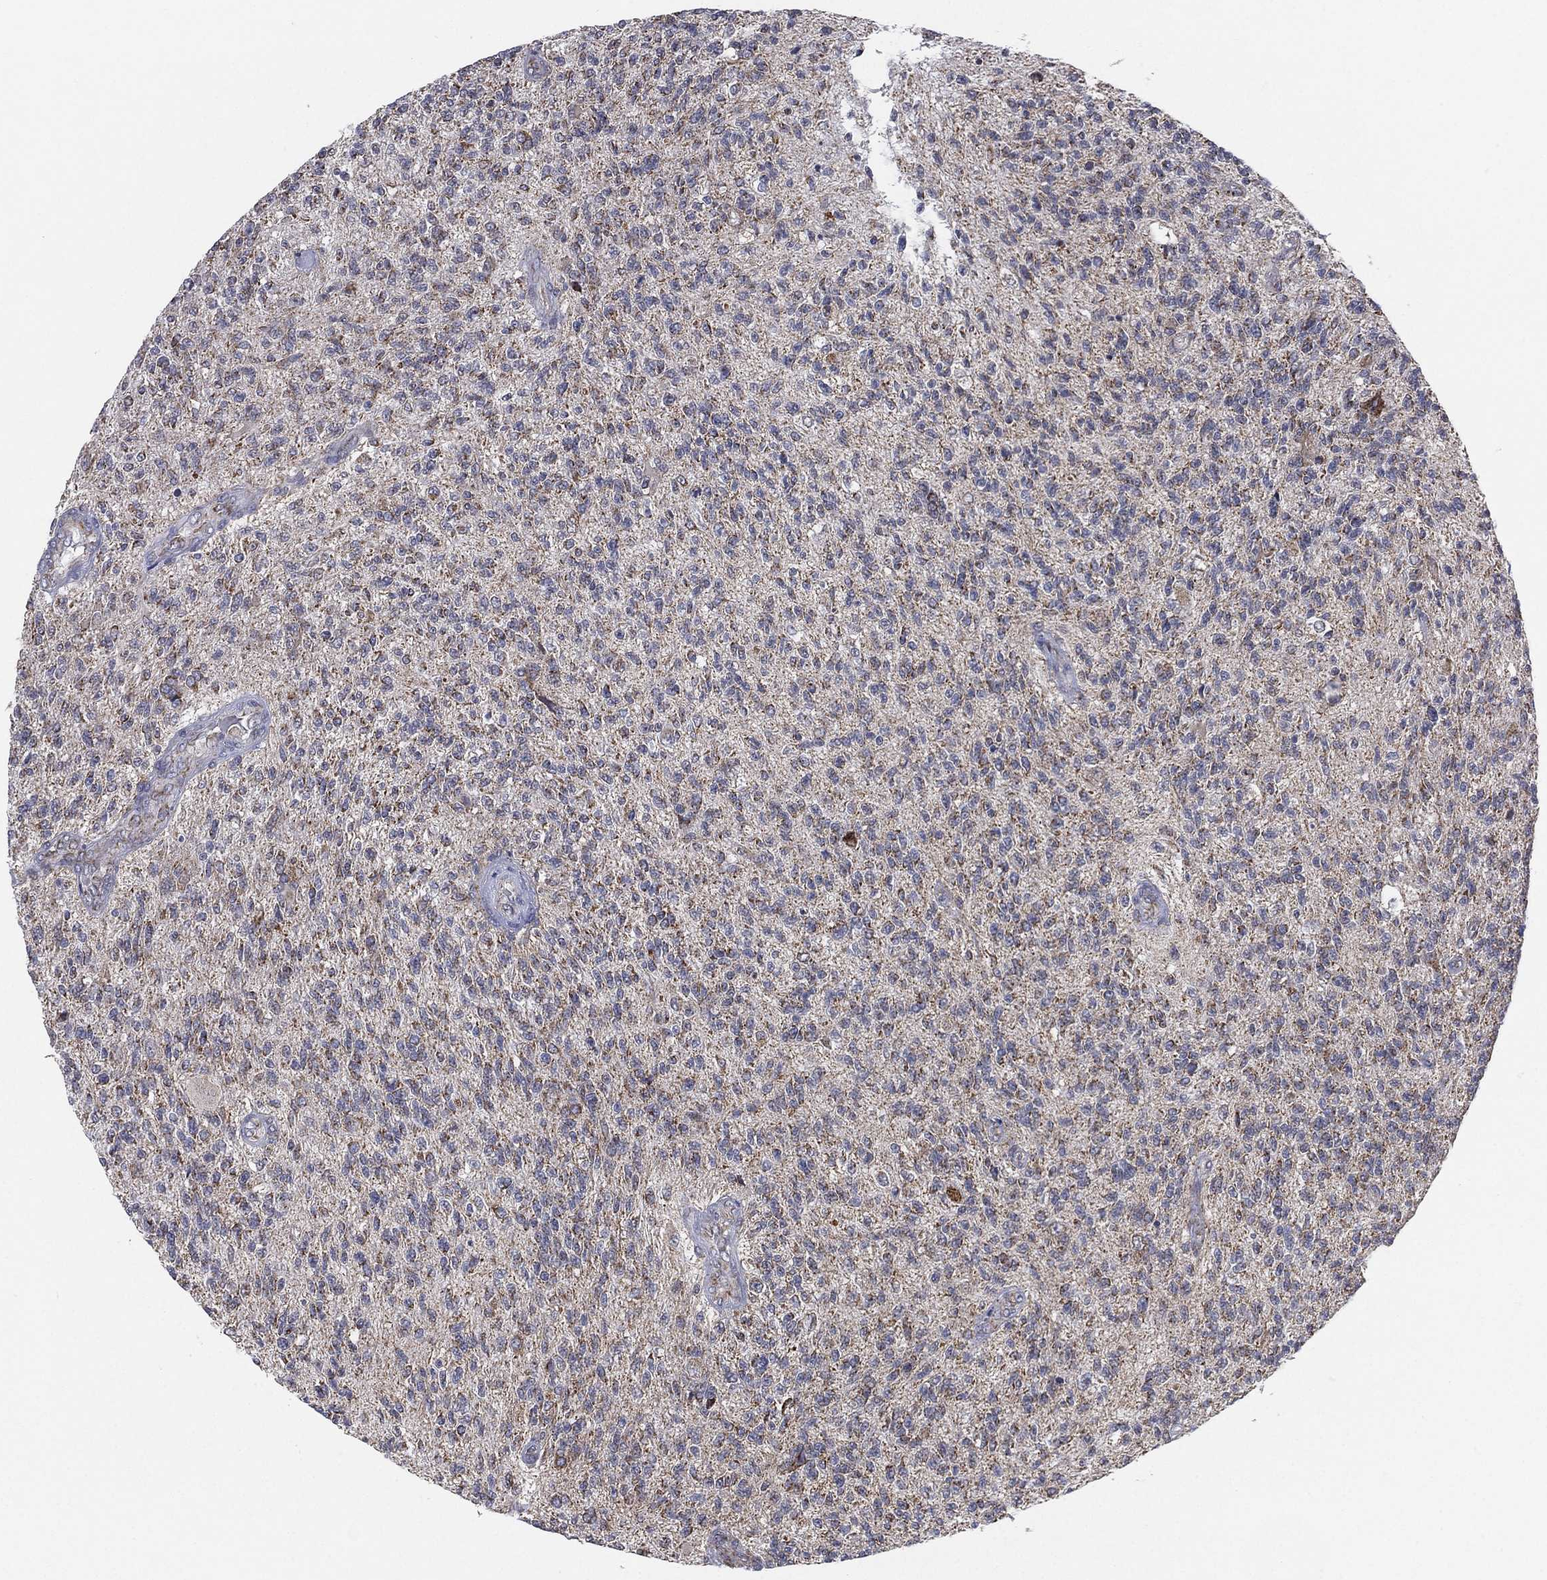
{"staining": {"intensity": "moderate", "quantity": ">75%", "location": "cytoplasmic/membranous"}, "tissue": "glioma", "cell_type": "Tumor cells", "image_type": "cancer", "snomed": [{"axis": "morphology", "description": "Glioma, malignant, High grade"}, {"axis": "topography", "description": "Brain"}], "caption": "About >75% of tumor cells in glioma exhibit moderate cytoplasmic/membranous protein positivity as visualized by brown immunohistochemical staining.", "gene": "PSMG4", "patient": {"sex": "male", "age": 56}}